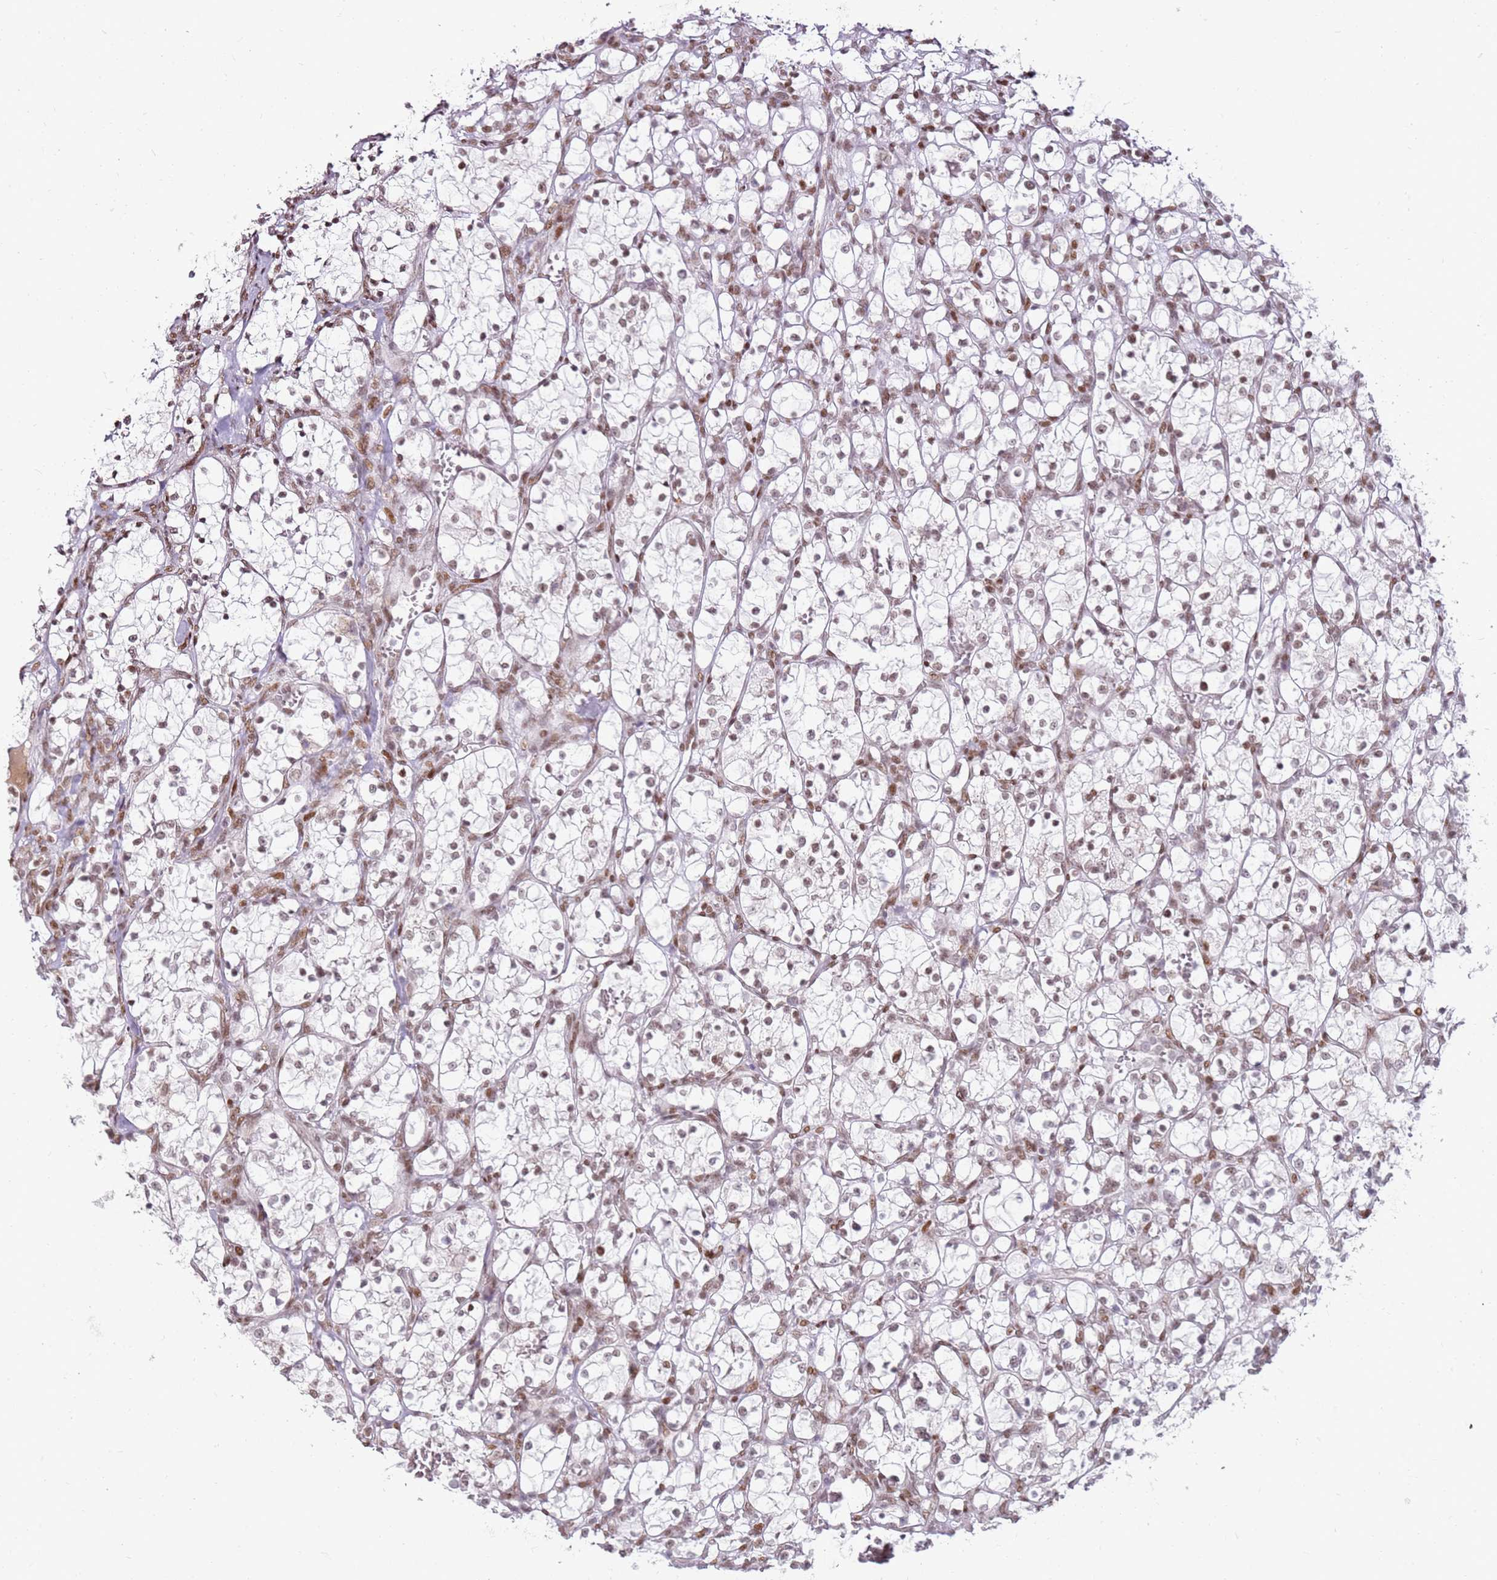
{"staining": {"intensity": "weak", "quantity": "25%-75%", "location": "nuclear"}, "tissue": "renal cancer", "cell_type": "Tumor cells", "image_type": "cancer", "snomed": [{"axis": "morphology", "description": "Adenocarcinoma, NOS"}, {"axis": "topography", "description": "Kidney"}], "caption": "Tumor cells show weak nuclear staining in about 25%-75% of cells in adenocarcinoma (renal).", "gene": "PHC2", "patient": {"sex": "female", "age": 69}}